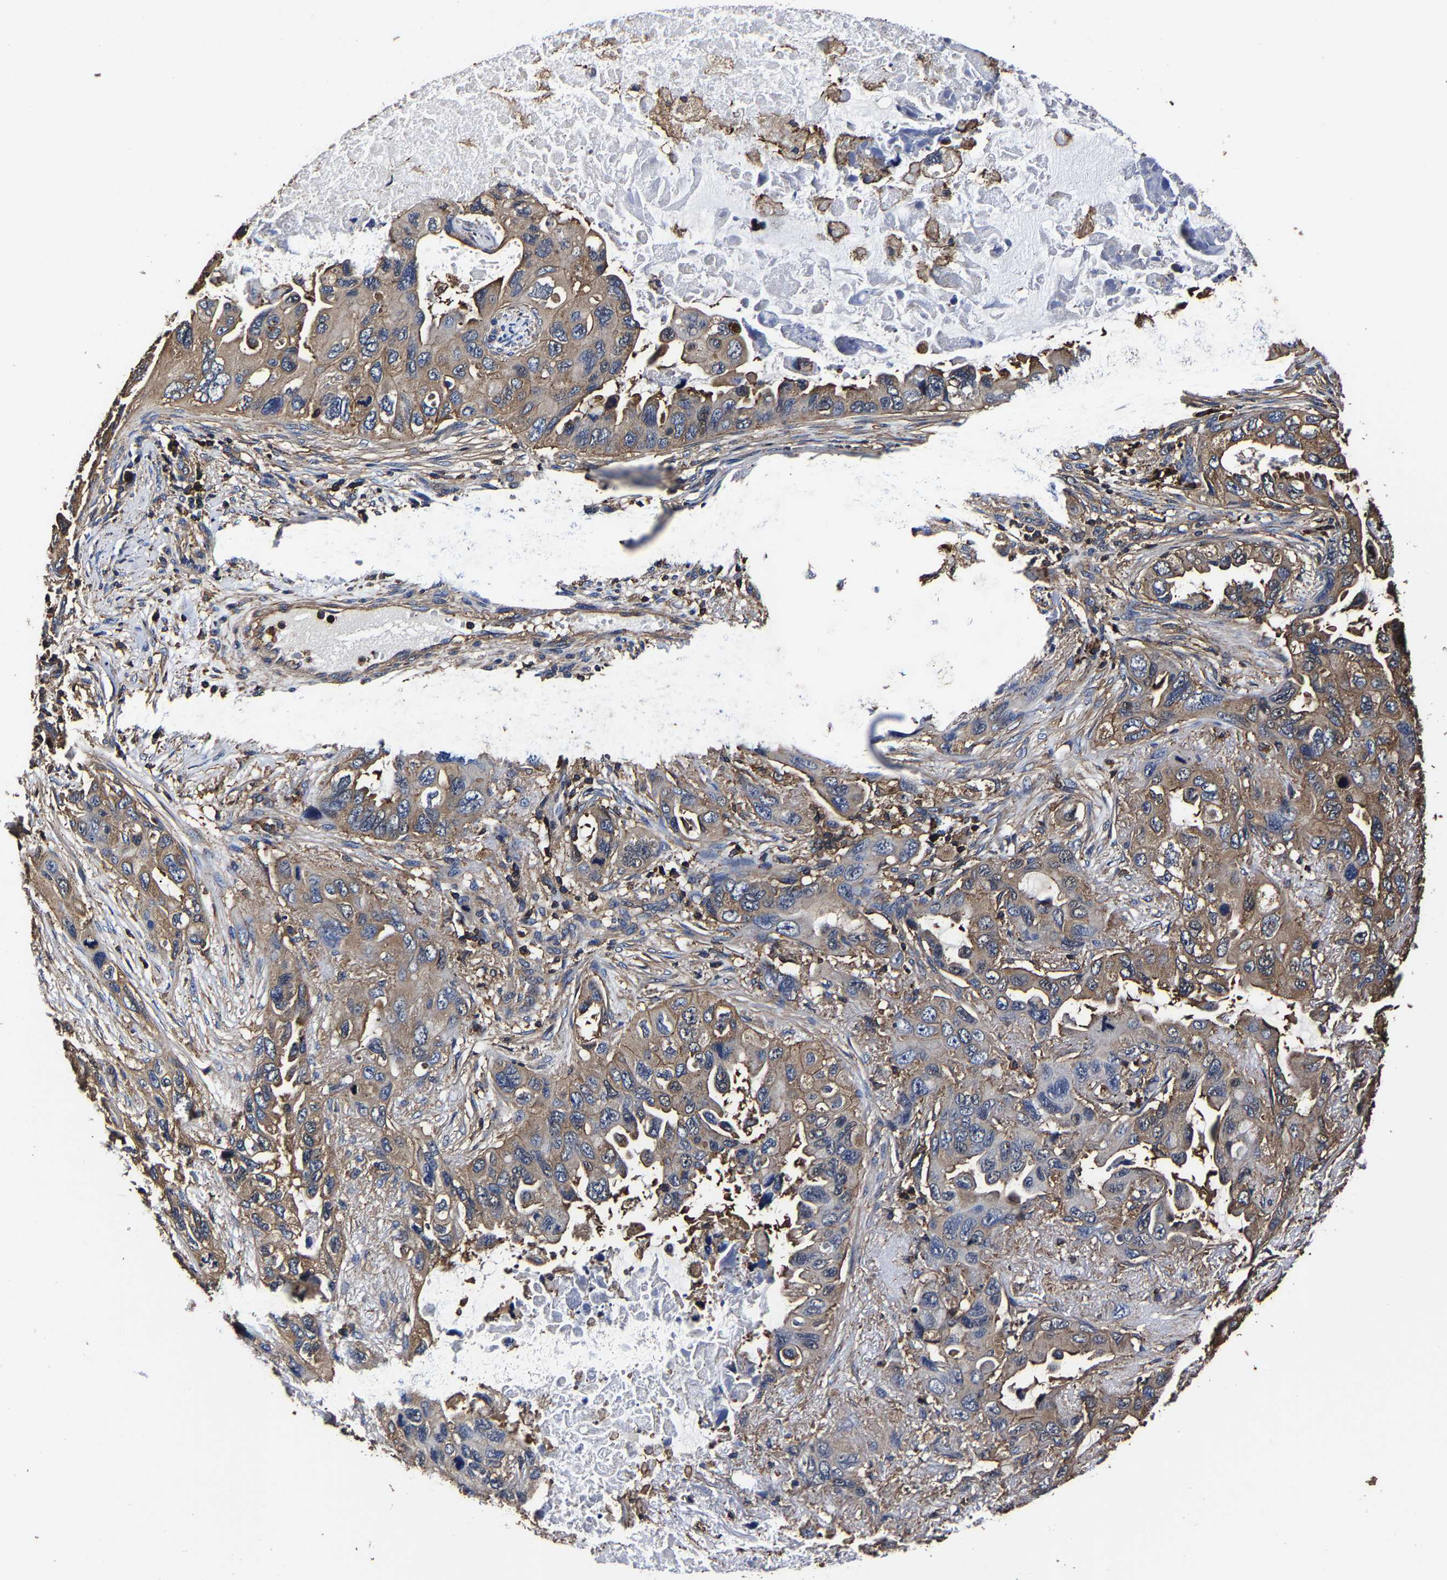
{"staining": {"intensity": "moderate", "quantity": ">75%", "location": "cytoplasmic/membranous"}, "tissue": "lung cancer", "cell_type": "Tumor cells", "image_type": "cancer", "snomed": [{"axis": "morphology", "description": "Squamous cell carcinoma, NOS"}, {"axis": "topography", "description": "Lung"}], "caption": "Moderate cytoplasmic/membranous protein positivity is present in approximately >75% of tumor cells in squamous cell carcinoma (lung).", "gene": "SSH3", "patient": {"sex": "female", "age": 73}}